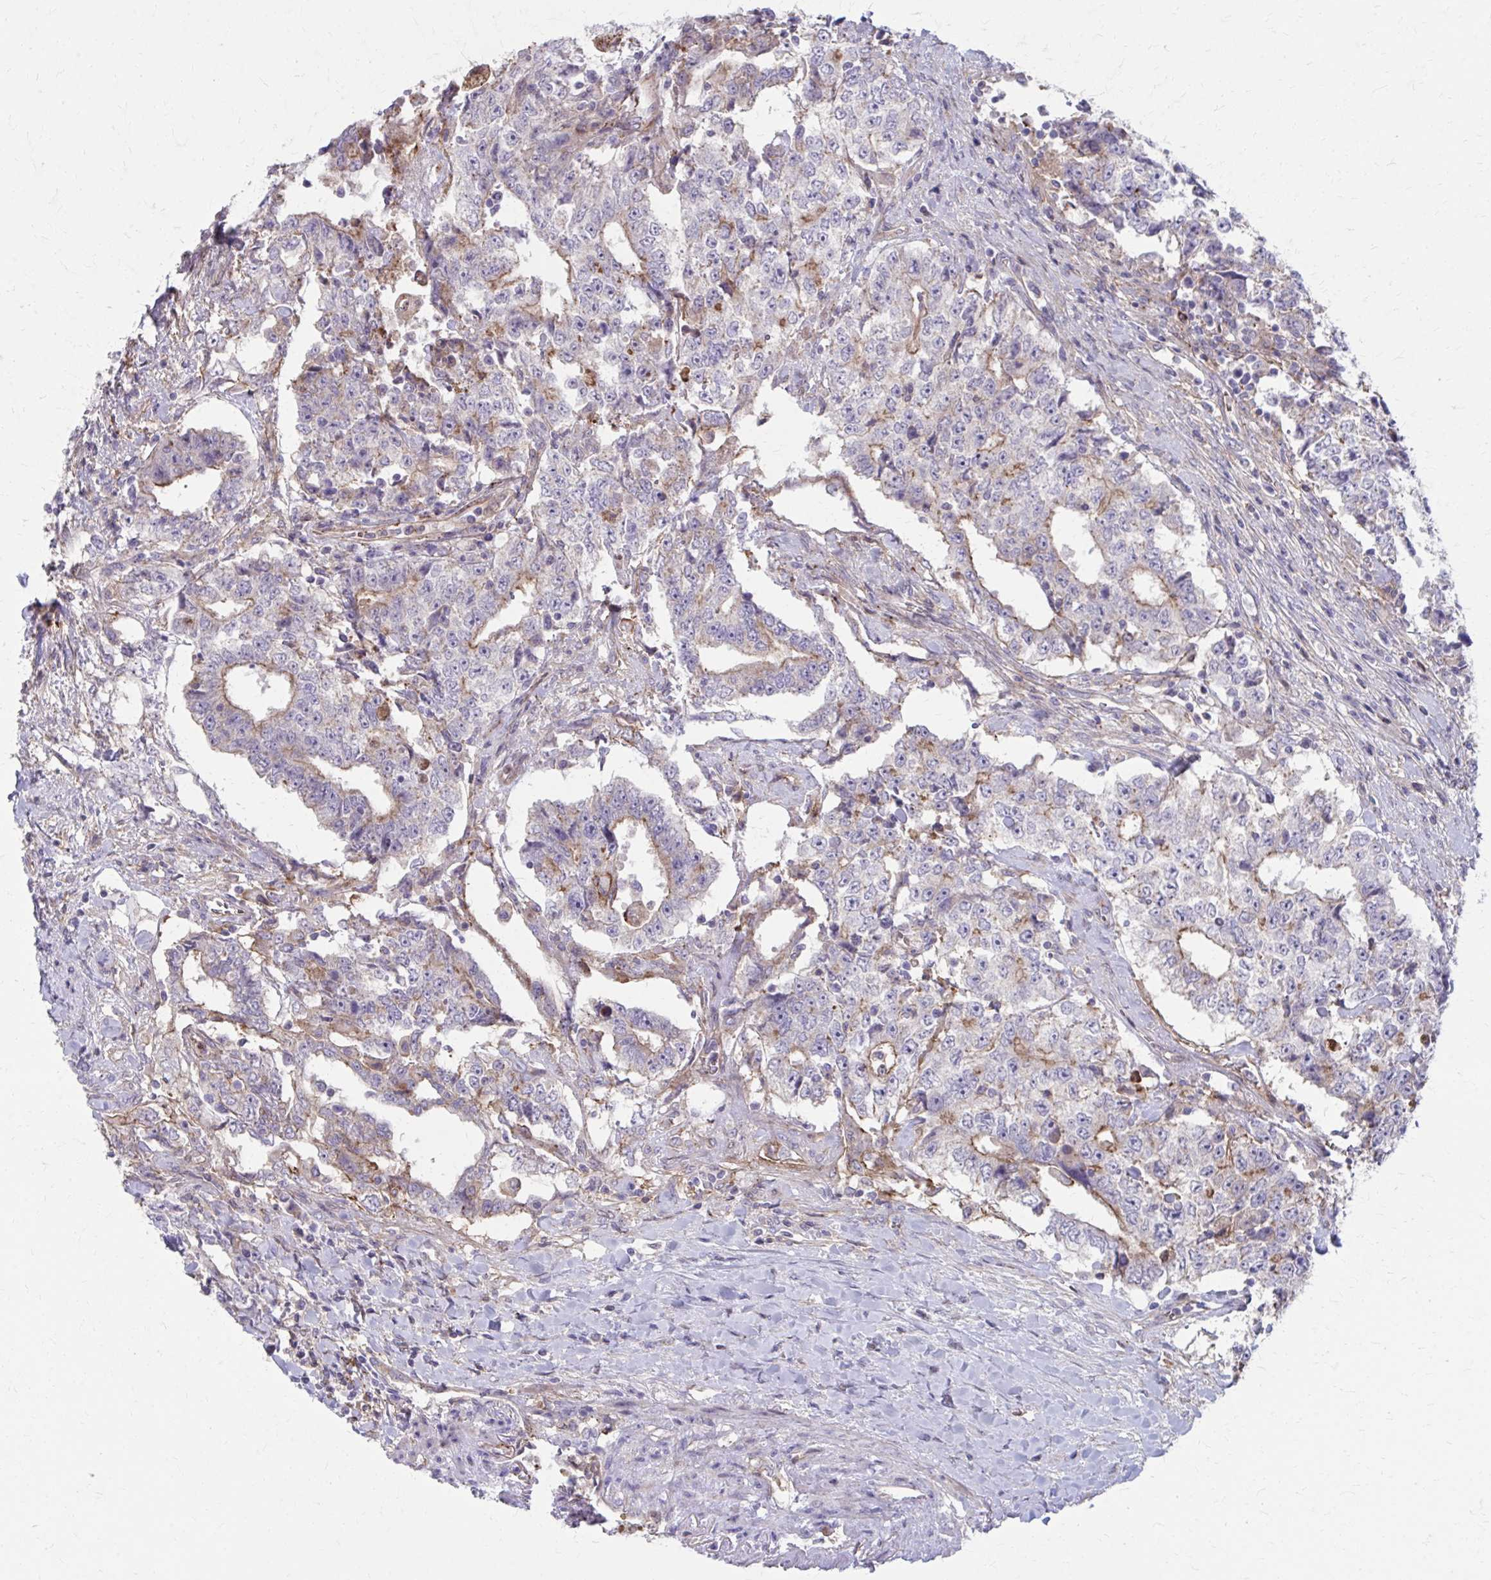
{"staining": {"intensity": "weak", "quantity": "<25%", "location": "cytoplasmic/membranous"}, "tissue": "testis cancer", "cell_type": "Tumor cells", "image_type": "cancer", "snomed": [{"axis": "morphology", "description": "Carcinoma, Embryonal, NOS"}, {"axis": "topography", "description": "Testis"}], "caption": "This is an immunohistochemistry micrograph of human testis cancer. There is no staining in tumor cells.", "gene": "MMP14", "patient": {"sex": "male", "age": 24}}